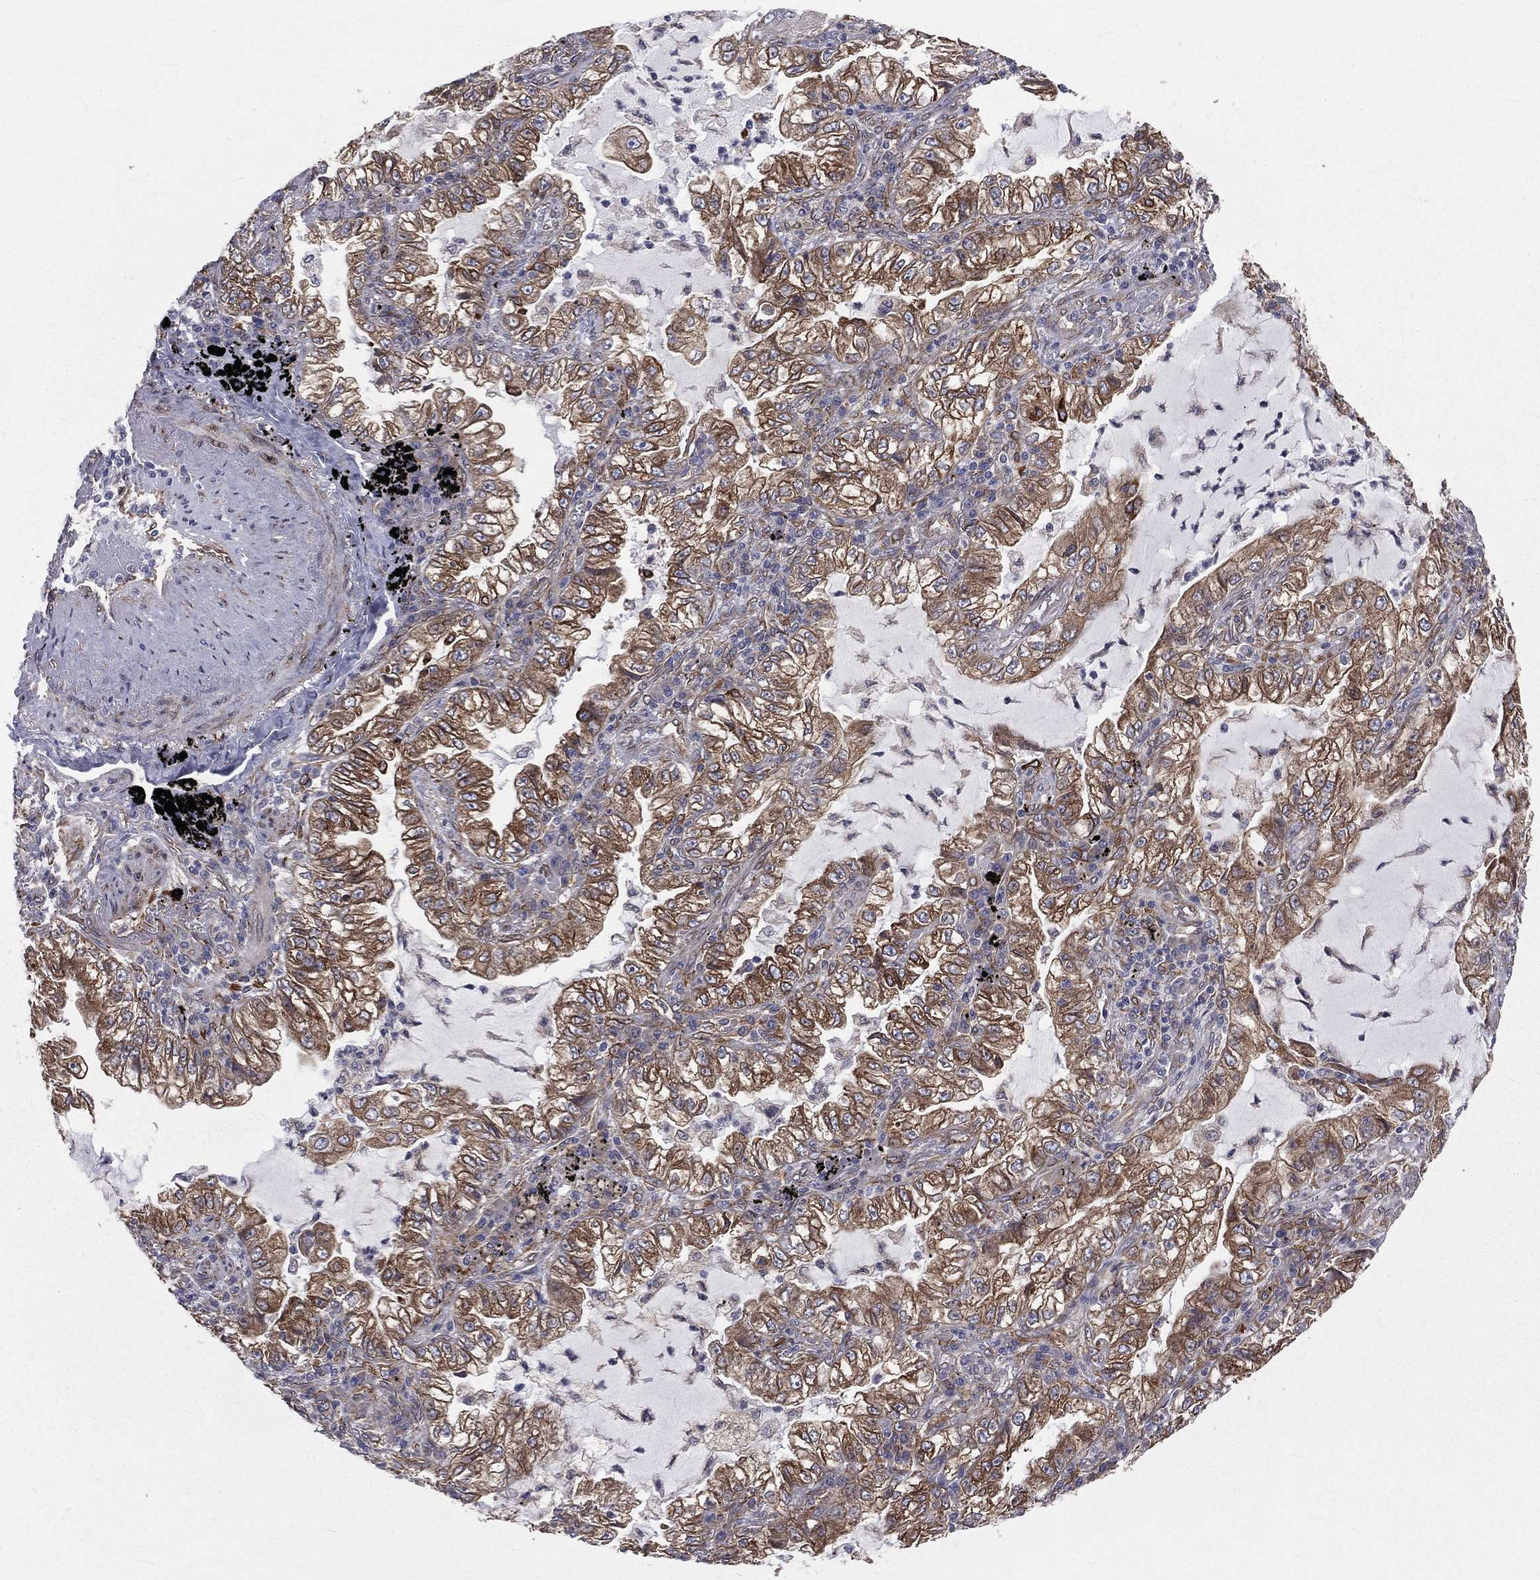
{"staining": {"intensity": "moderate", "quantity": ">75%", "location": "cytoplasmic/membranous"}, "tissue": "lung cancer", "cell_type": "Tumor cells", "image_type": "cancer", "snomed": [{"axis": "morphology", "description": "Adenocarcinoma, NOS"}, {"axis": "topography", "description": "Lung"}], "caption": "This is an image of immunohistochemistry staining of lung cancer, which shows moderate positivity in the cytoplasmic/membranous of tumor cells.", "gene": "PGRMC1", "patient": {"sex": "female", "age": 73}}